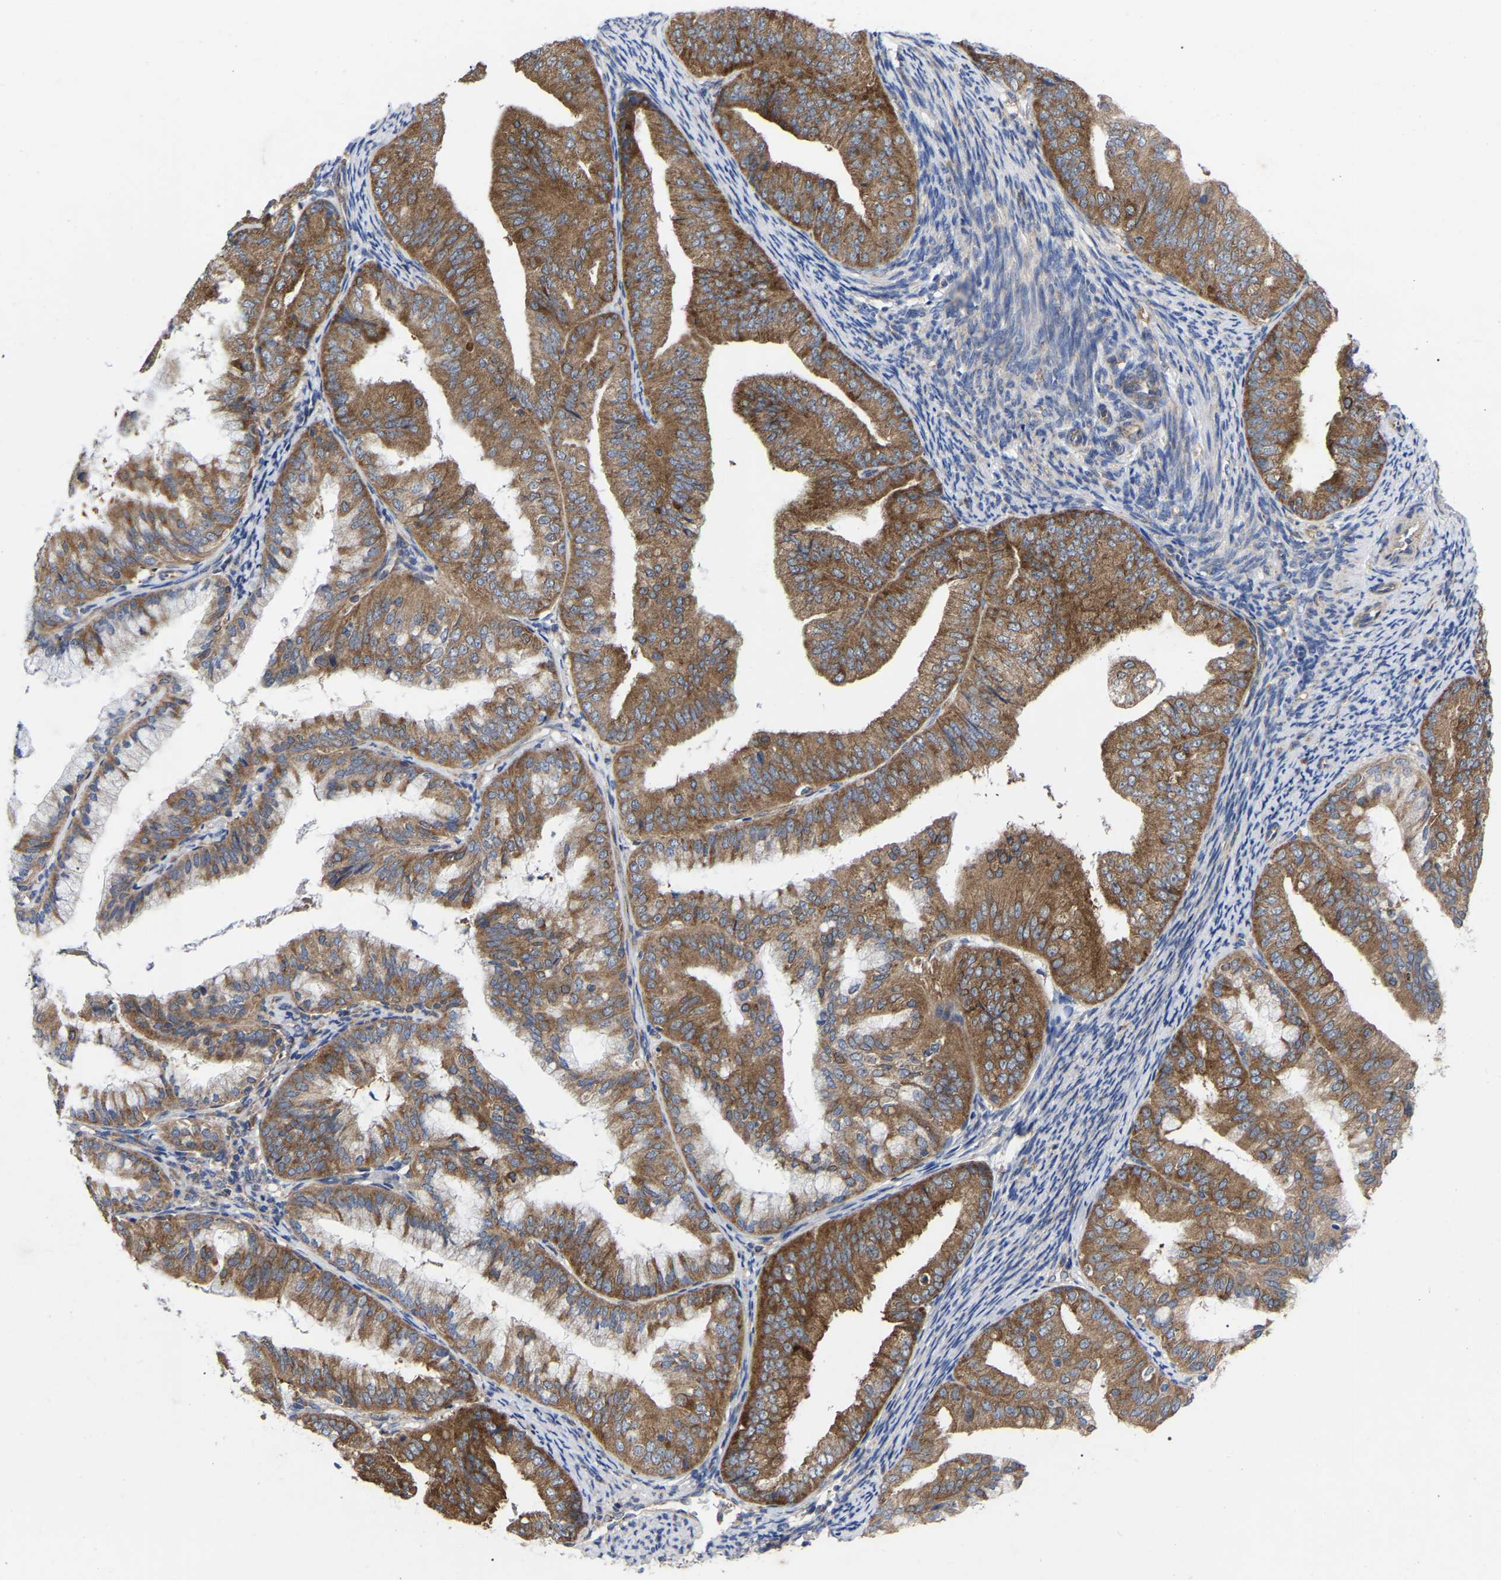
{"staining": {"intensity": "moderate", "quantity": ">75%", "location": "cytoplasmic/membranous"}, "tissue": "endometrial cancer", "cell_type": "Tumor cells", "image_type": "cancer", "snomed": [{"axis": "morphology", "description": "Adenocarcinoma, NOS"}, {"axis": "topography", "description": "Endometrium"}], "caption": "Immunohistochemical staining of human endometrial cancer (adenocarcinoma) displays moderate cytoplasmic/membranous protein expression in approximately >75% of tumor cells. (Stains: DAB in brown, nuclei in blue, Microscopy: brightfield microscopy at high magnification).", "gene": "TCP1", "patient": {"sex": "female", "age": 63}}